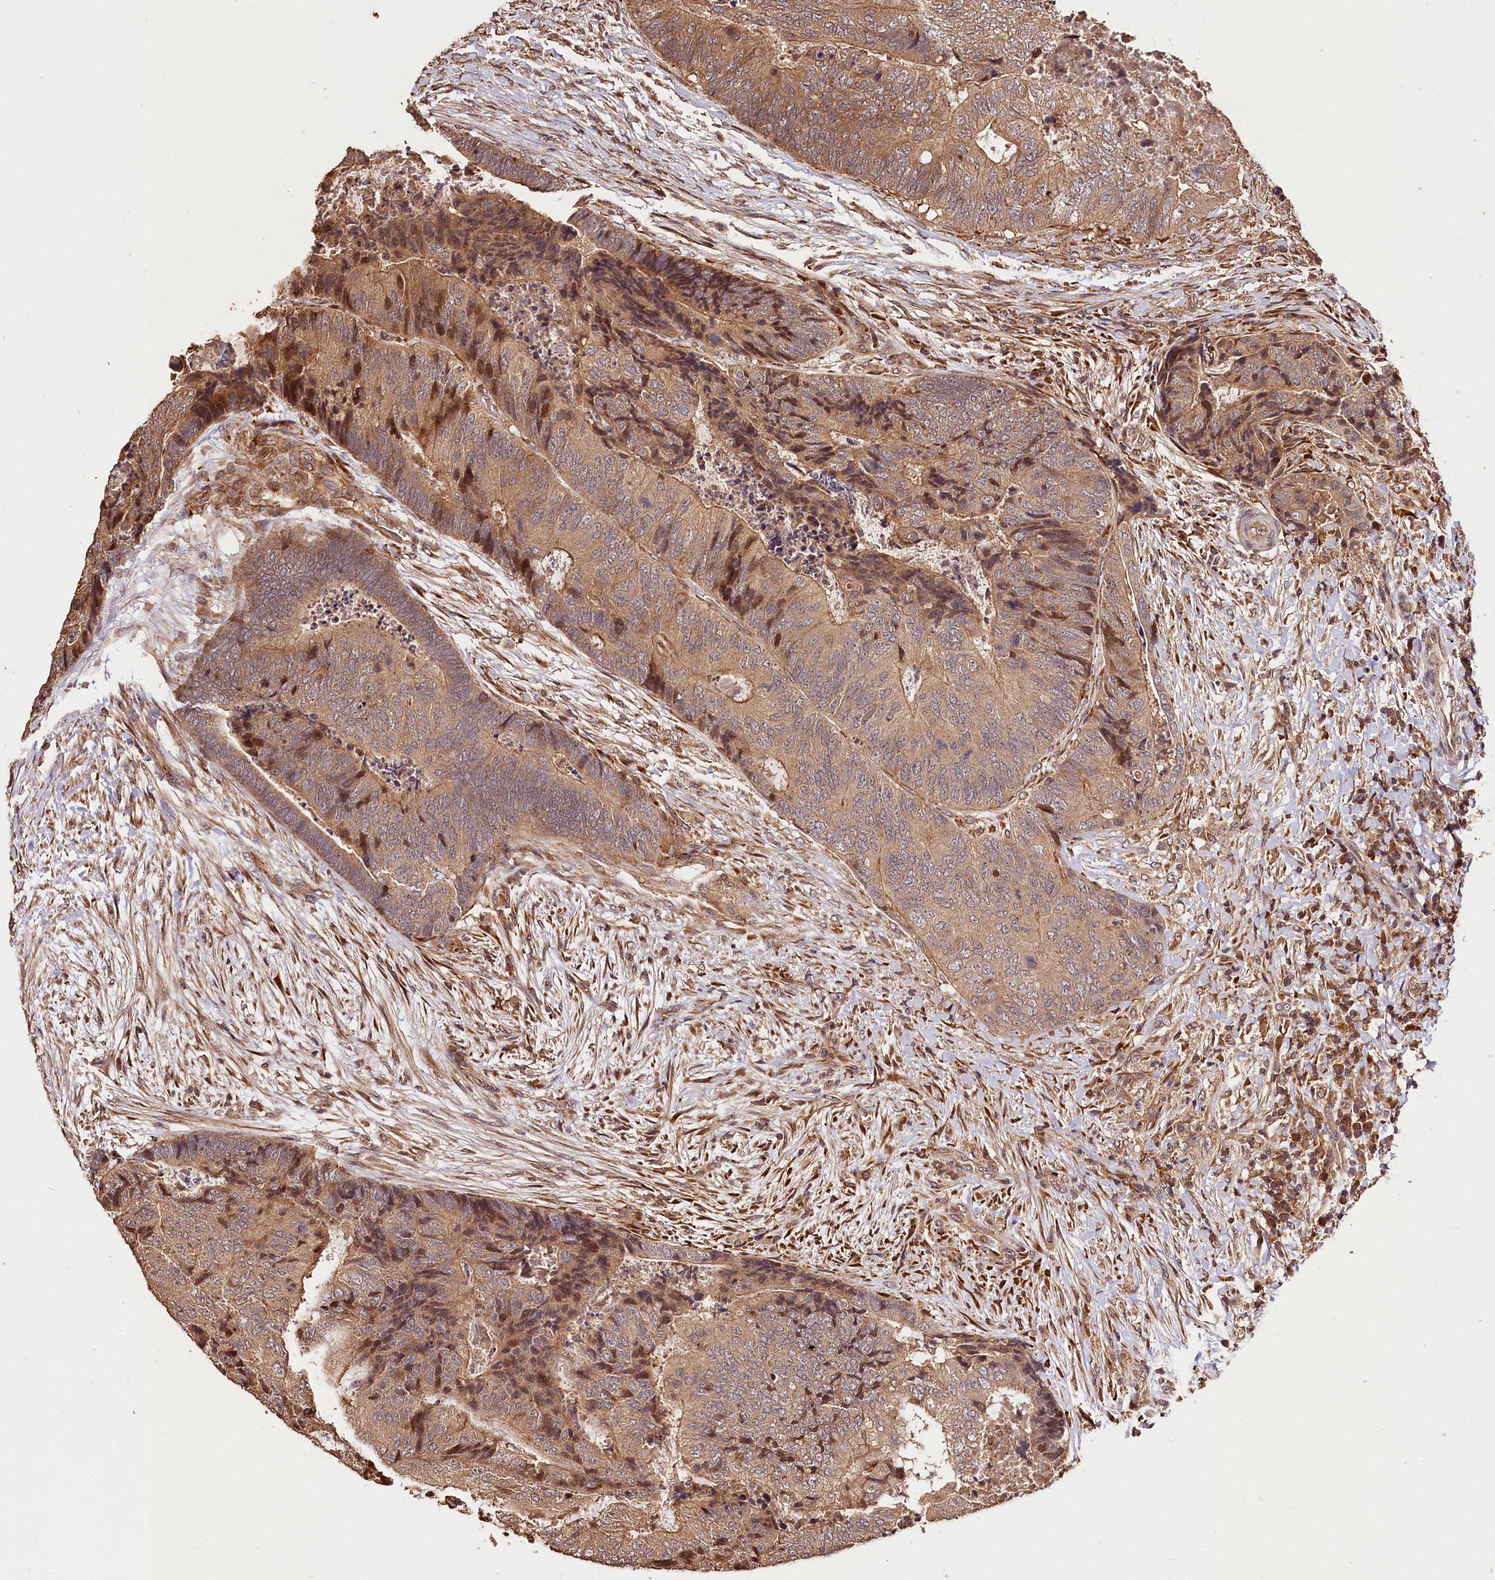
{"staining": {"intensity": "moderate", "quantity": "25%-75%", "location": "cytoplasmic/membranous"}, "tissue": "colorectal cancer", "cell_type": "Tumor cells", "image_type": "cancer", "snomed": [{"axis": "morphology", "description": "Adenocarcinoma, NOS"}, {"axis": "topography", "description": "Colon"}], "caption": "Protein expression analysis of colorectal cancer shows moderate cytoplasmic/membranous staining in approximately 25%-75% of tumor cells.", "gene": "KPTN", "patient": {"sex": "female", "age": 67}}